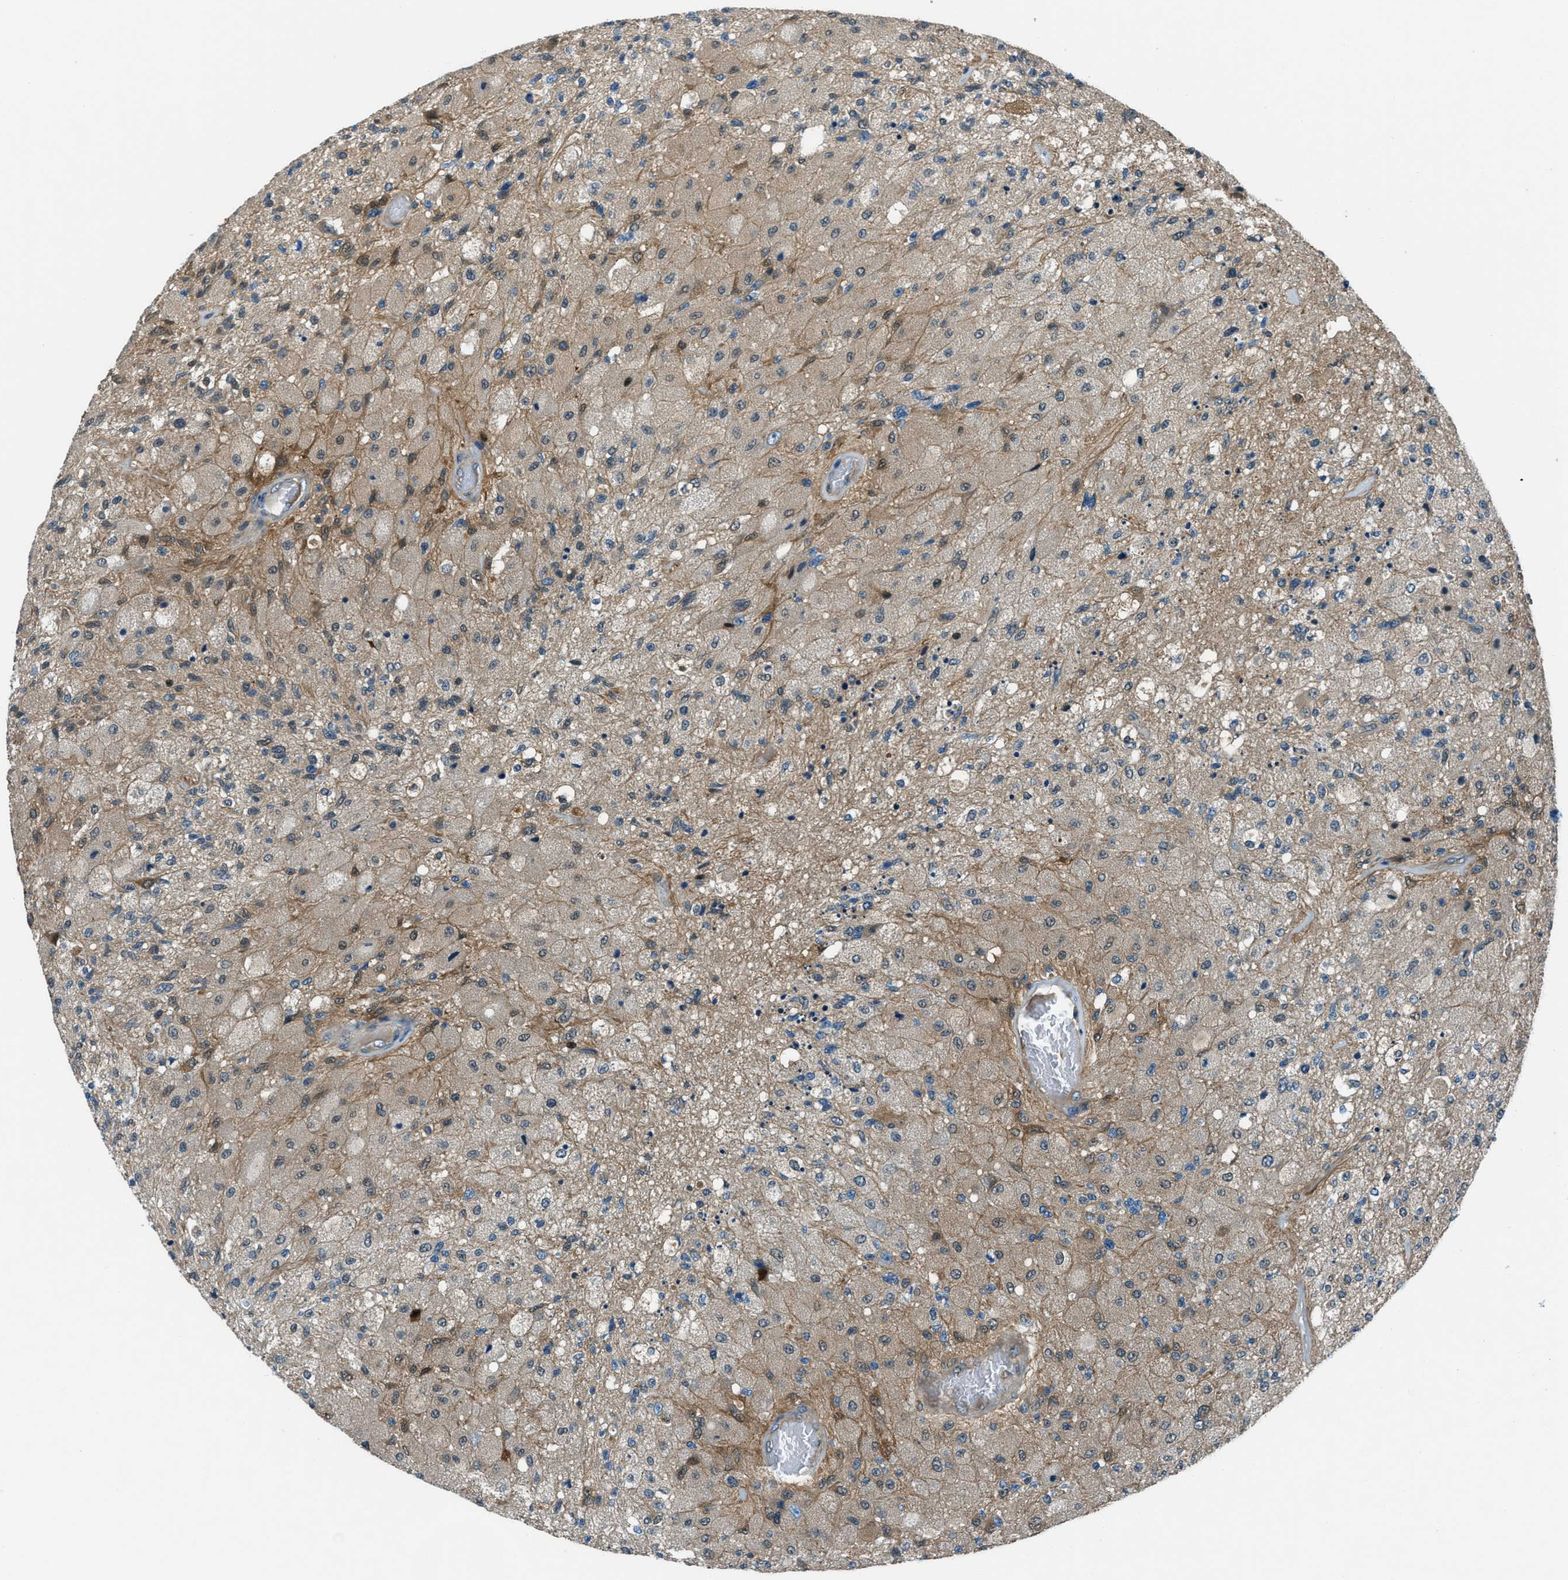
{"staining": {"intensity": "weak", "quantity": "<25%", "location": "cytoplasmic/membranous"}, "tissue": "glioma", "cell_type": "Tumor cells", "image_type": "cancer", "snomed": [{"axis": "morphology", "description": "Normal tissue, NOS"}, {"axis": "morphology", "description": "Glioma, malignant, High grade"}, {"axis": "topography", "description": "Cerebral cortex"}], "caption": "This is an immunohistochemistry photomicrograph of glioma. There is no expression in tumor cells.", "gene": "HEBP2", "patient": {"sex": "male", "age": 77}}